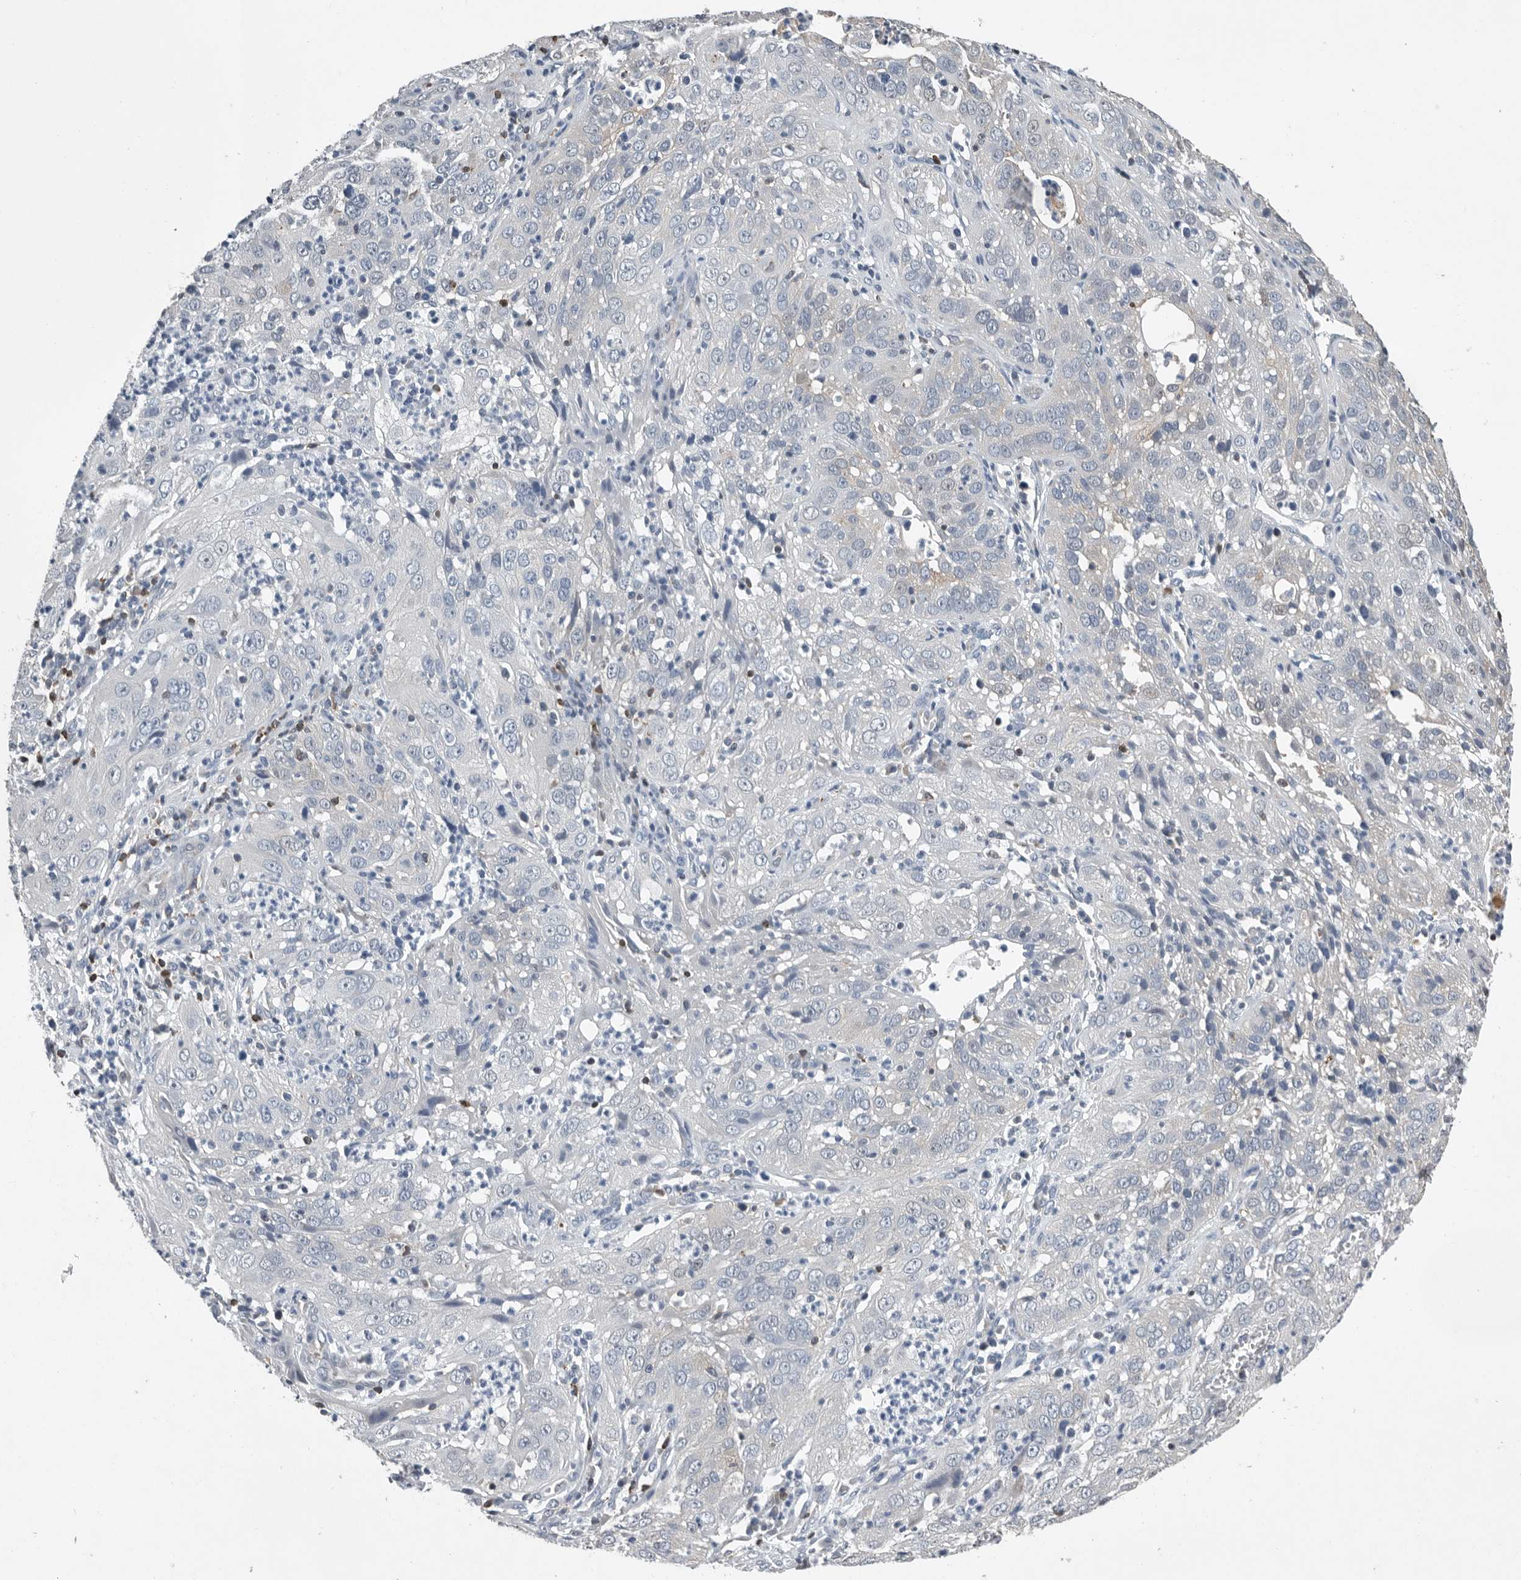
{"staining": {"intensity": "negative", "quantity": "none", "location": "none"}, "tissue": "cervical cancer", "cell_type": "Tumor cells", "image_type": "cancer", "snomed": [{"axis": "morphology", "description": "Squamous cell carcinoma, NOS"}, {"axis": "topography", "description": "Cervix"}], "caption": "This is a histopathology image of immunohistochemistry (IHC) staining of squamous cell carcinoma (cervical), which shows no staining in tumor cells.", "gene": "PDCD4", "patient": {"sex": "female", "age": 32}}